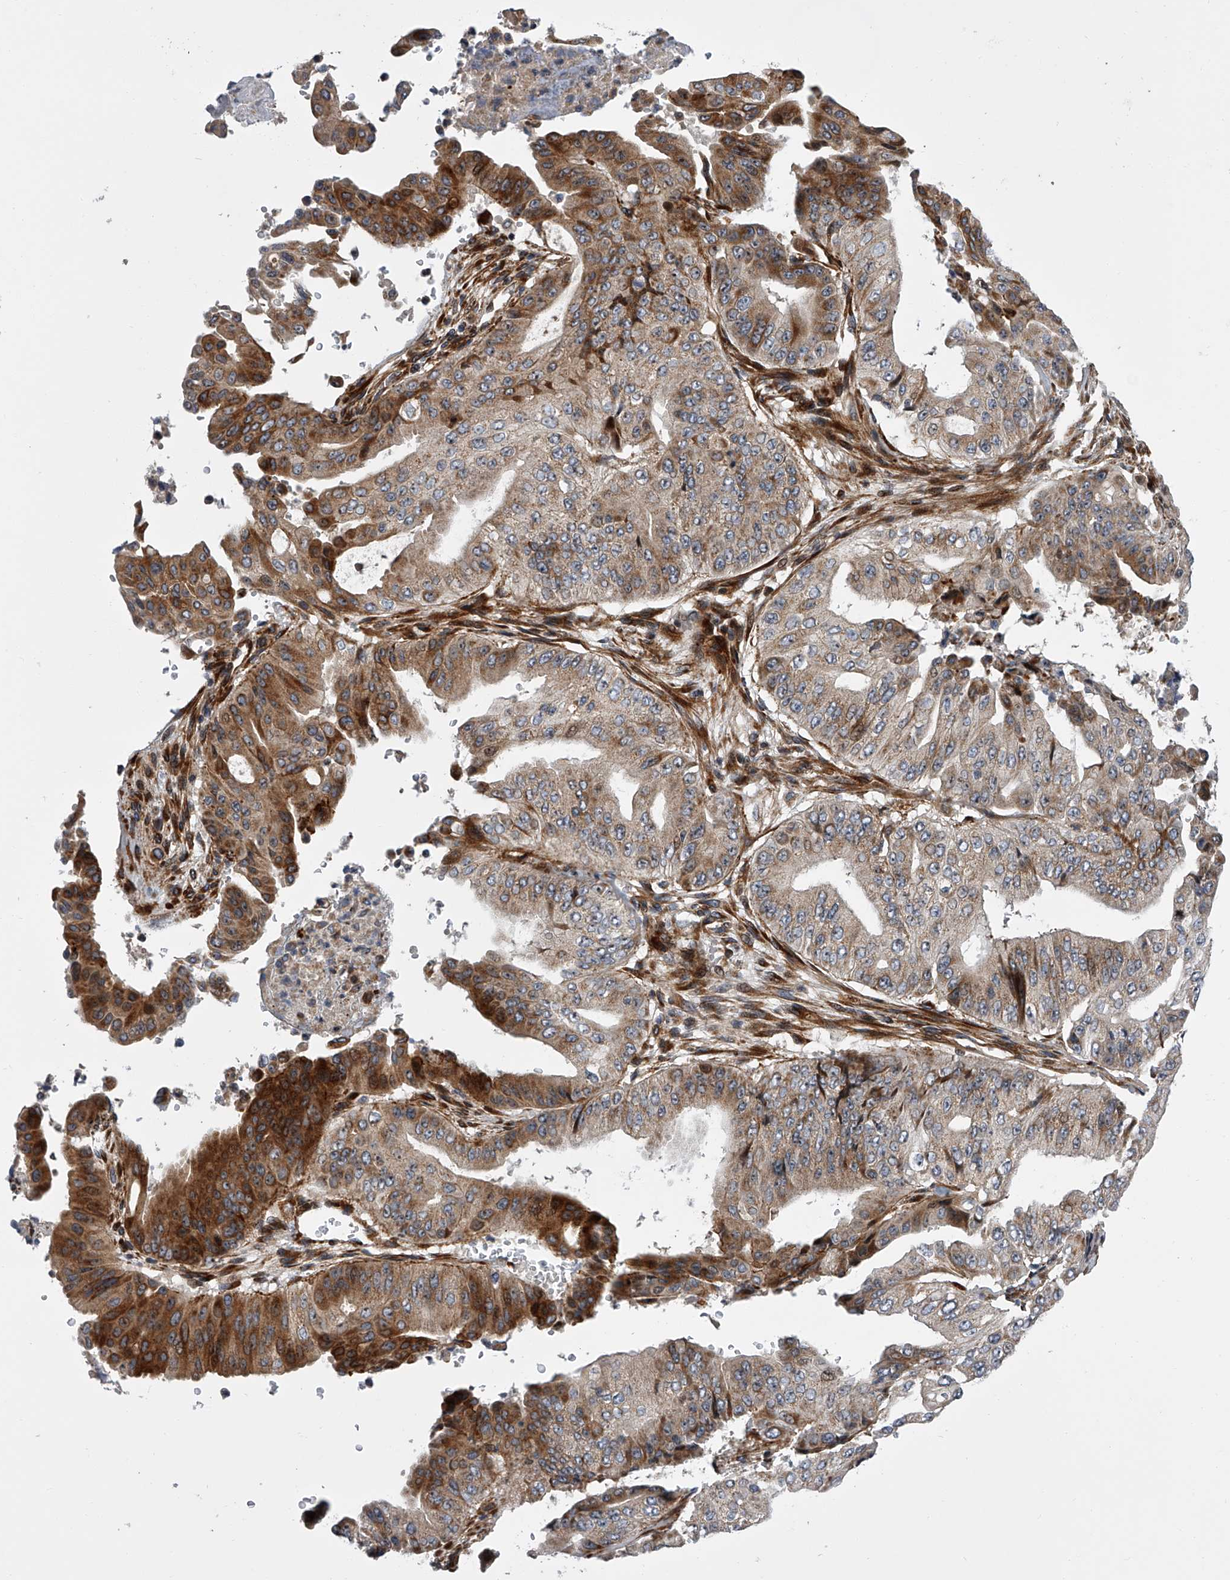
{"staining": {"intensity": "strong", "quantity": "25%-75%", "location": "cytoplasmic/membranous"}, "tissue": "pancreatic cancer", "cell_type": "Tumor cells", "image_type": "cancer", "snomed": [{"axis": "morphology", "description": "Adenocarcinoma, NOS"}, {"axis": "topography", "description": "Pancreas"}], "caption": "About 25%-75% of tumor cells in pancreatic adenocarcinoma reveal strong cytoplasmic/membranous protein positivity as visualized by brown immunohistochemical staining.", "gene": "DLGAP2", "patient": {"sex": "female", "age": 77}}